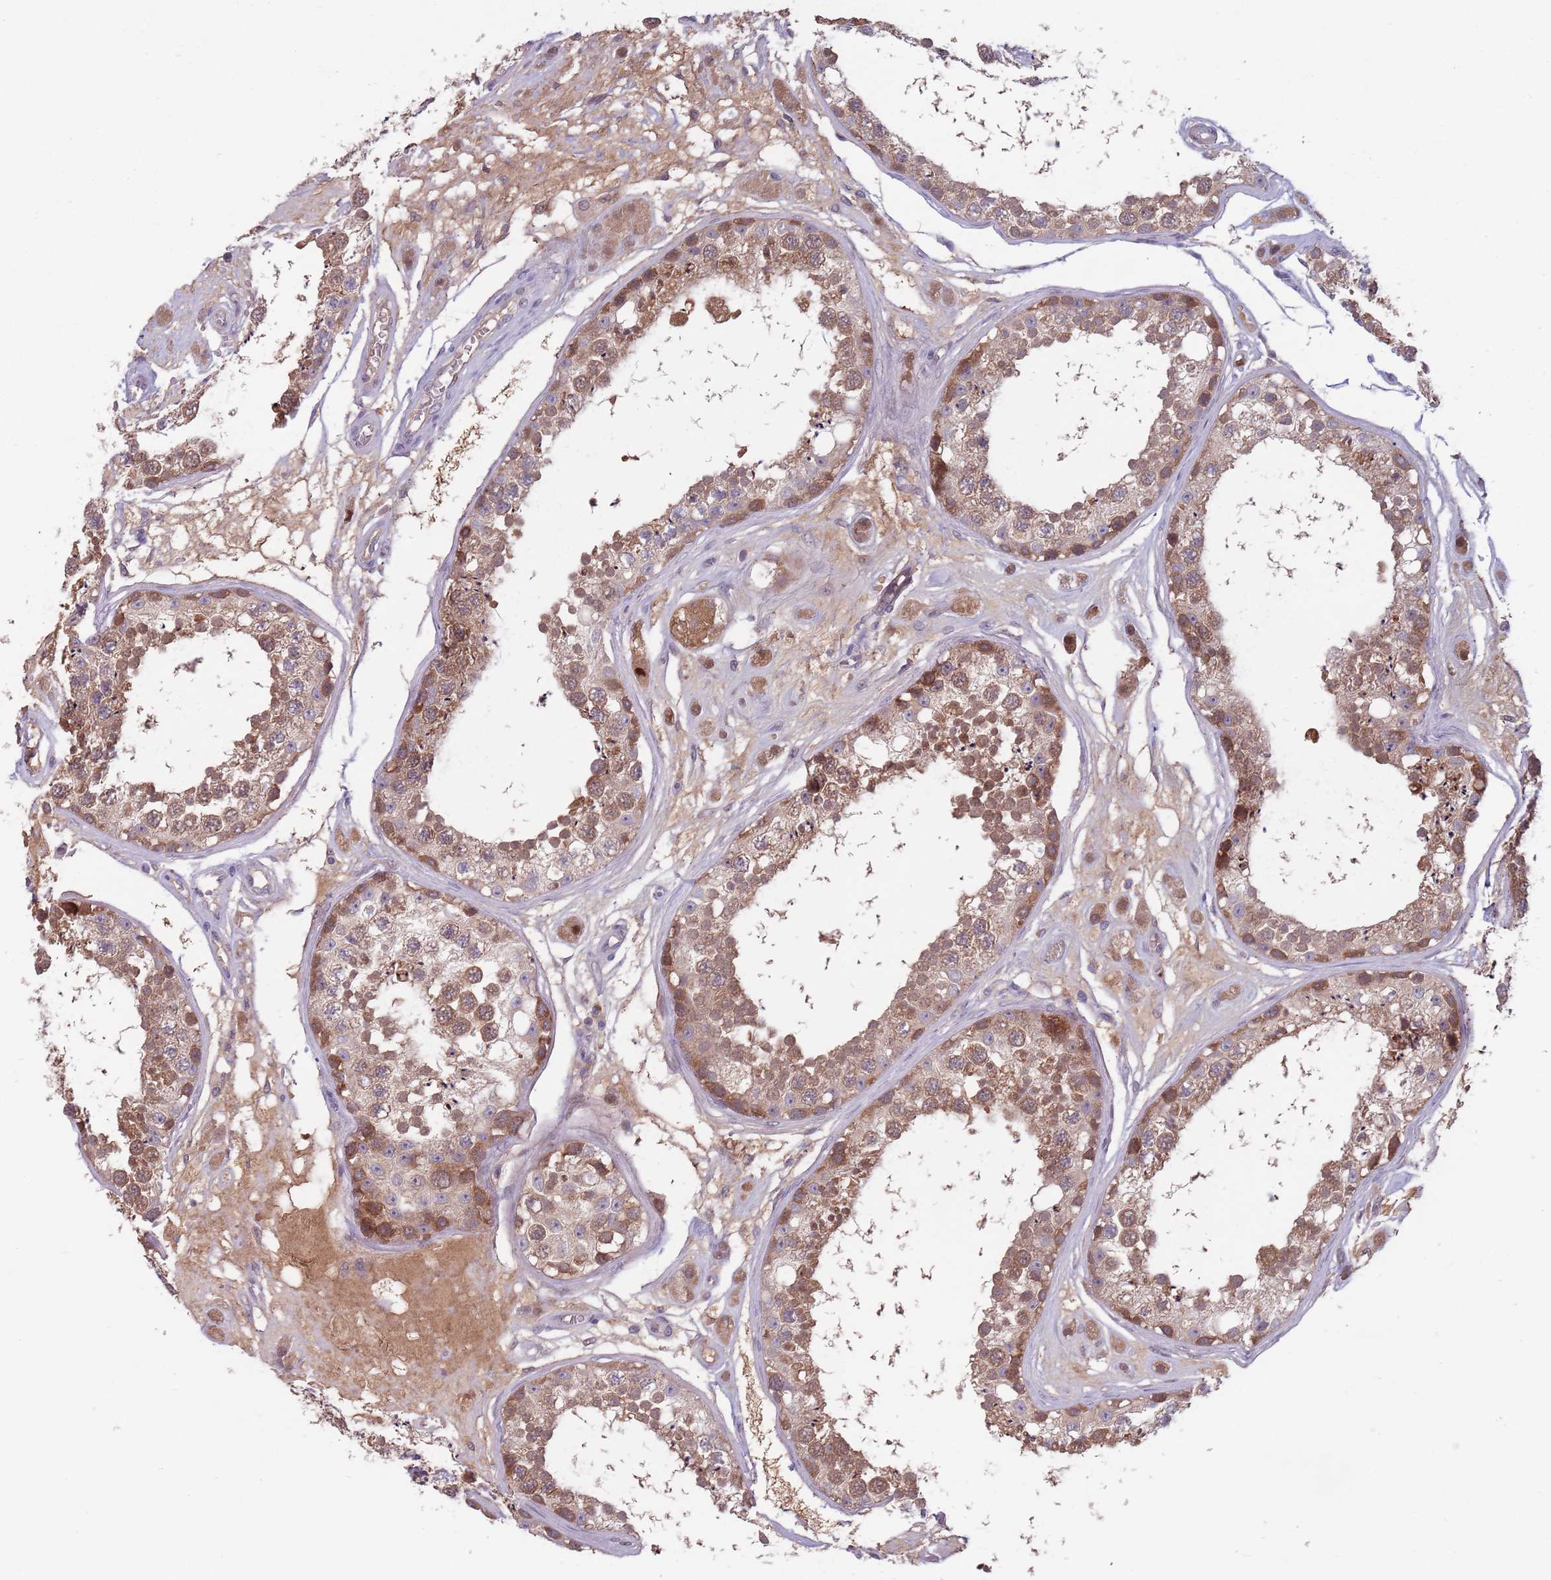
{"staining": {"intensity": "moderate", "quantity": ">75%", "location": "cytoplasmic/membranous"}, "tissue": "testis", "cell_type": "Cells in seminiferous ducts", "image_type": "normal", "snomed": [{"axis": "morphology", "description": "Normal tissue, NOS"}, {"axis": "topography", "description": "Testis"}], "caption": "This histopathology image demonstrates IHC staining of benign human testis, with medium moderate cytoplasmic/membranous positivity in about >75% of cells in seminiferous ducts.", "gene": "TYW1B", "patient": {"sex": "male", "age": 25}}